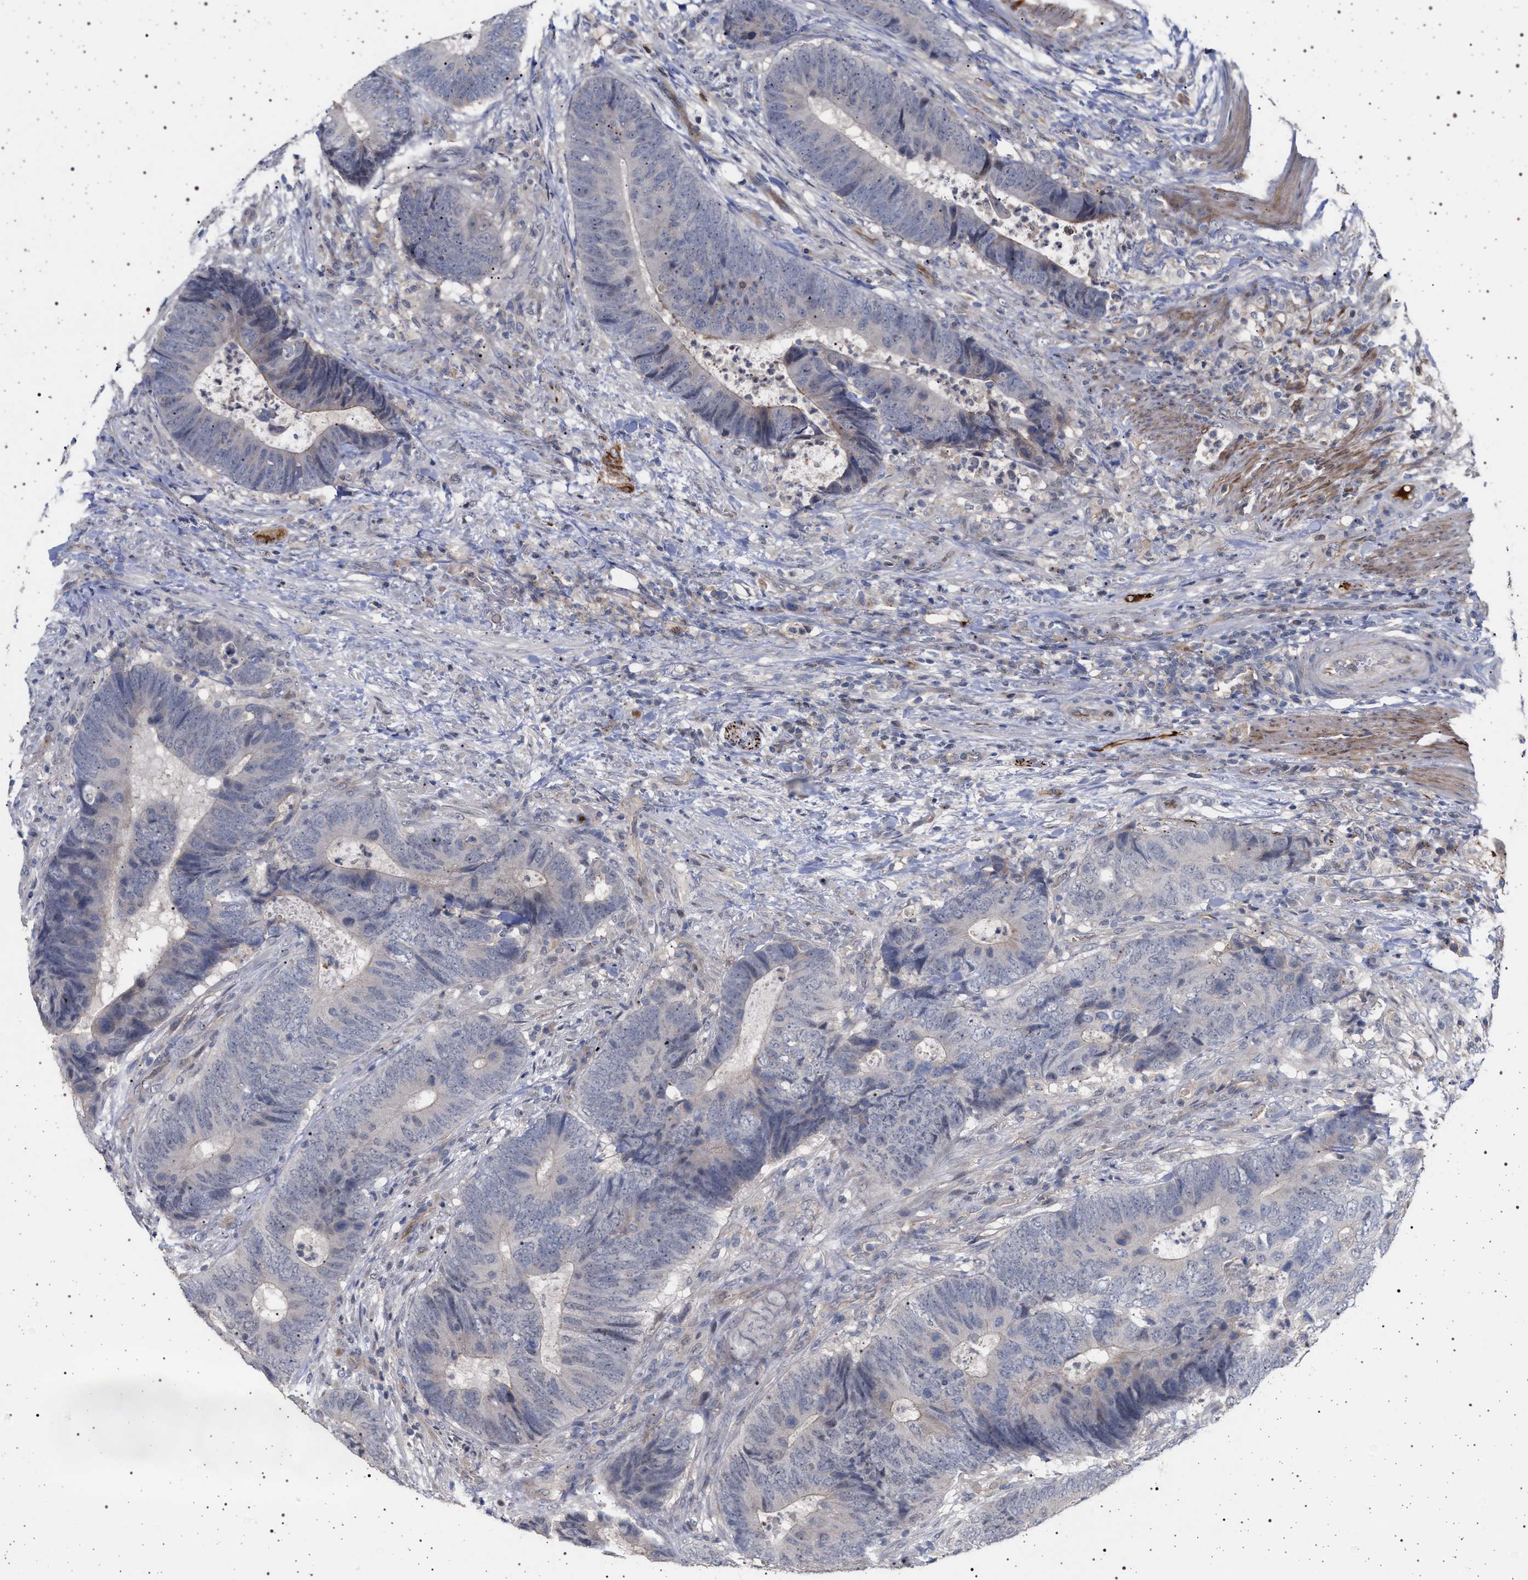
{"staining": {"intensity": "negative", "quantity": "none", "location": "none"}, "tissue": "colorectal cancer", "cell_type": "Tumor cells", "image_type": "cancer", "snomed": [{"axis": "morphology", "description": "Adenocarcinoma, NOS"}, {"axis": "topography", "description": "Colon"}], "caption": "High power microscopy histopathology image of an immunohistochemistry (IHC) micrograph of colorectal cancer (adenocarcinoma), revealing no significant staining in tumor cells.", "gene": "RBM48", "patient": {"sex": "male", "age": 56}}